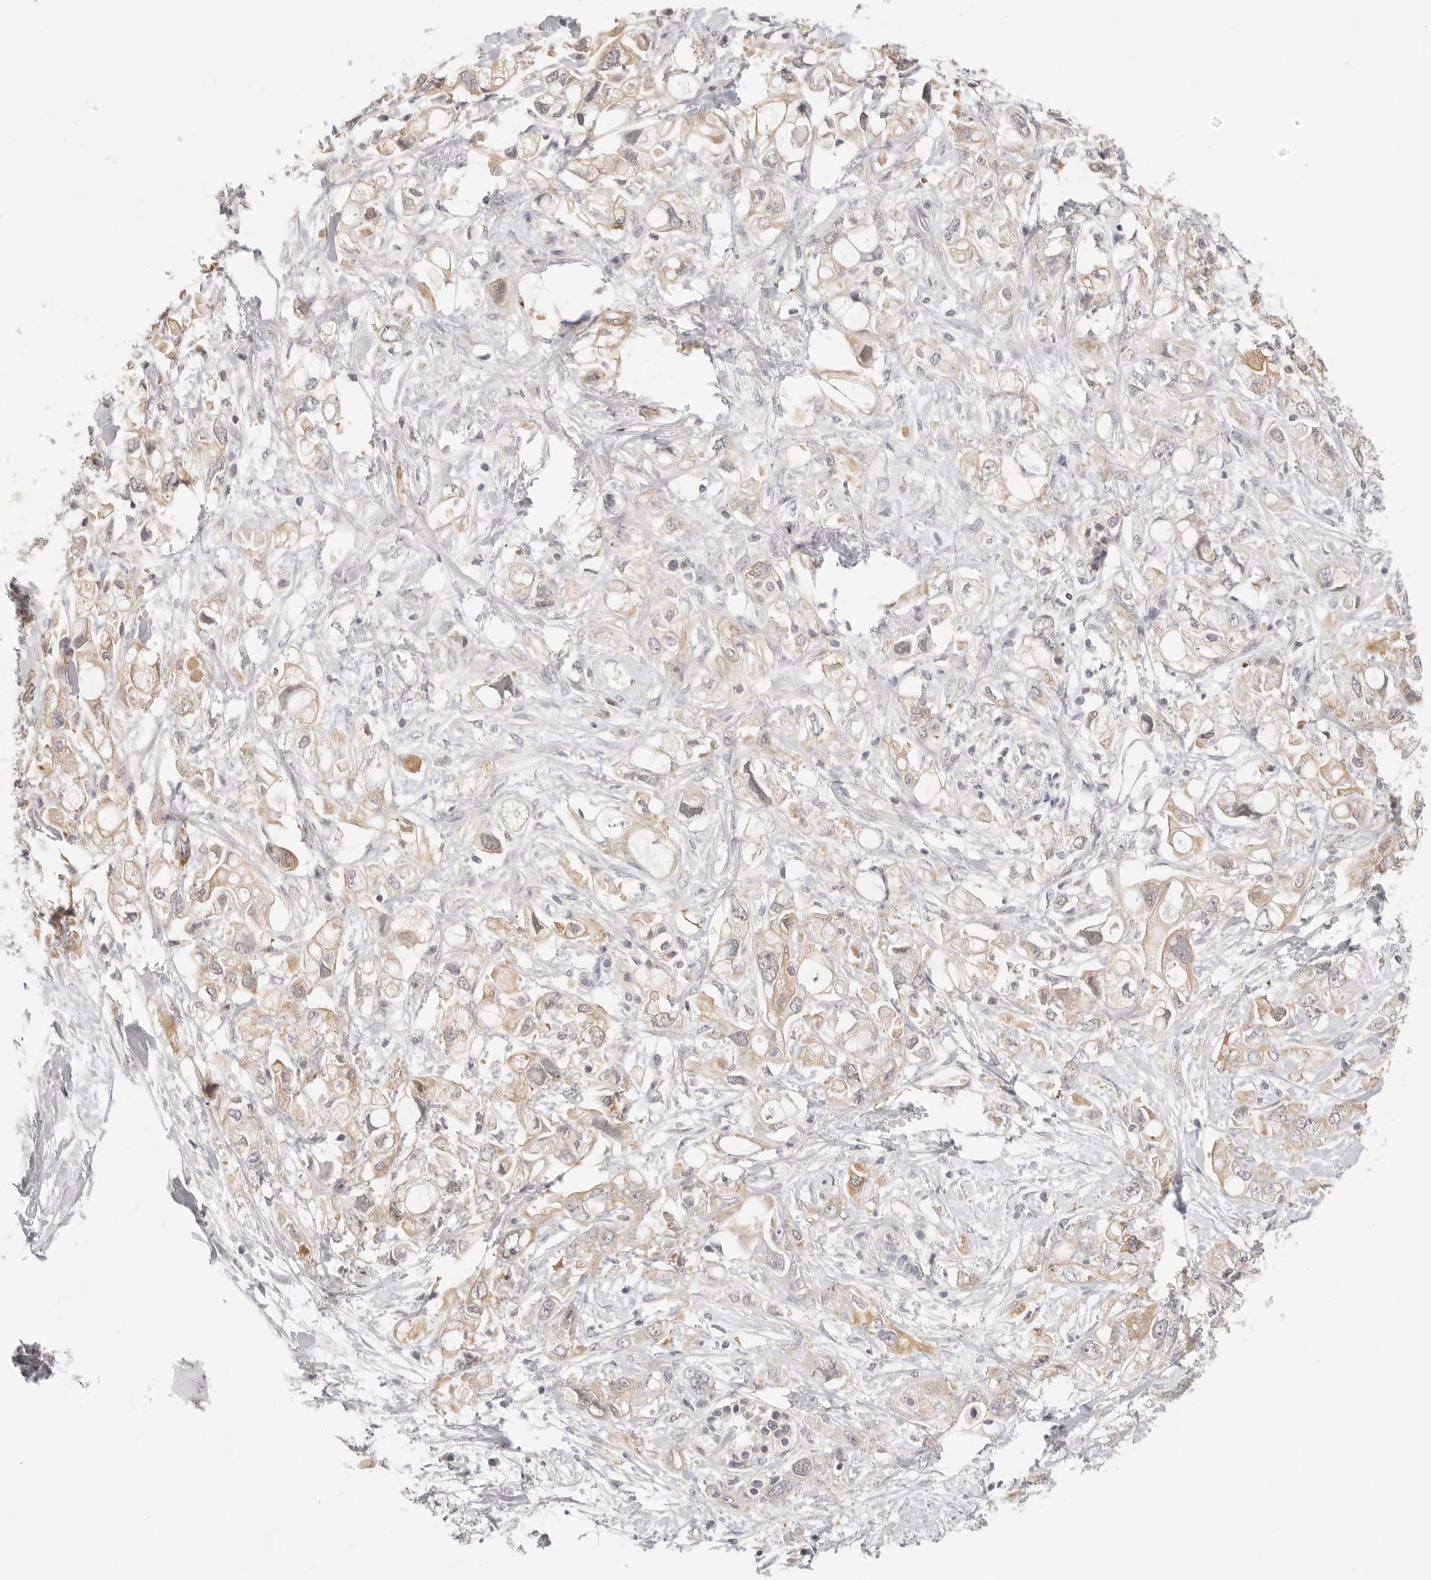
{"staining": {"intensity": "weak", "quantity": ">75%", "location": "cytoplasmic/membranous"}, "tissue": "pancreatic cancer", "cell_type": "Tumor cells", "image_type": "cancer", "snomed": [{"axis": "morphology", "description": "Adenocarcinoma, NOS"}, {"axis": "topography", "description": "Pancreas"}], "caption": "The micrograph reveals staining of pancreatic cancer (adenocarcinoma), revealing weak cytoplasmic/membranous protein expression (brown color) within tumor cells.", "gene": "GGPS1", "patient": {"sex": "female", "age": 56}}